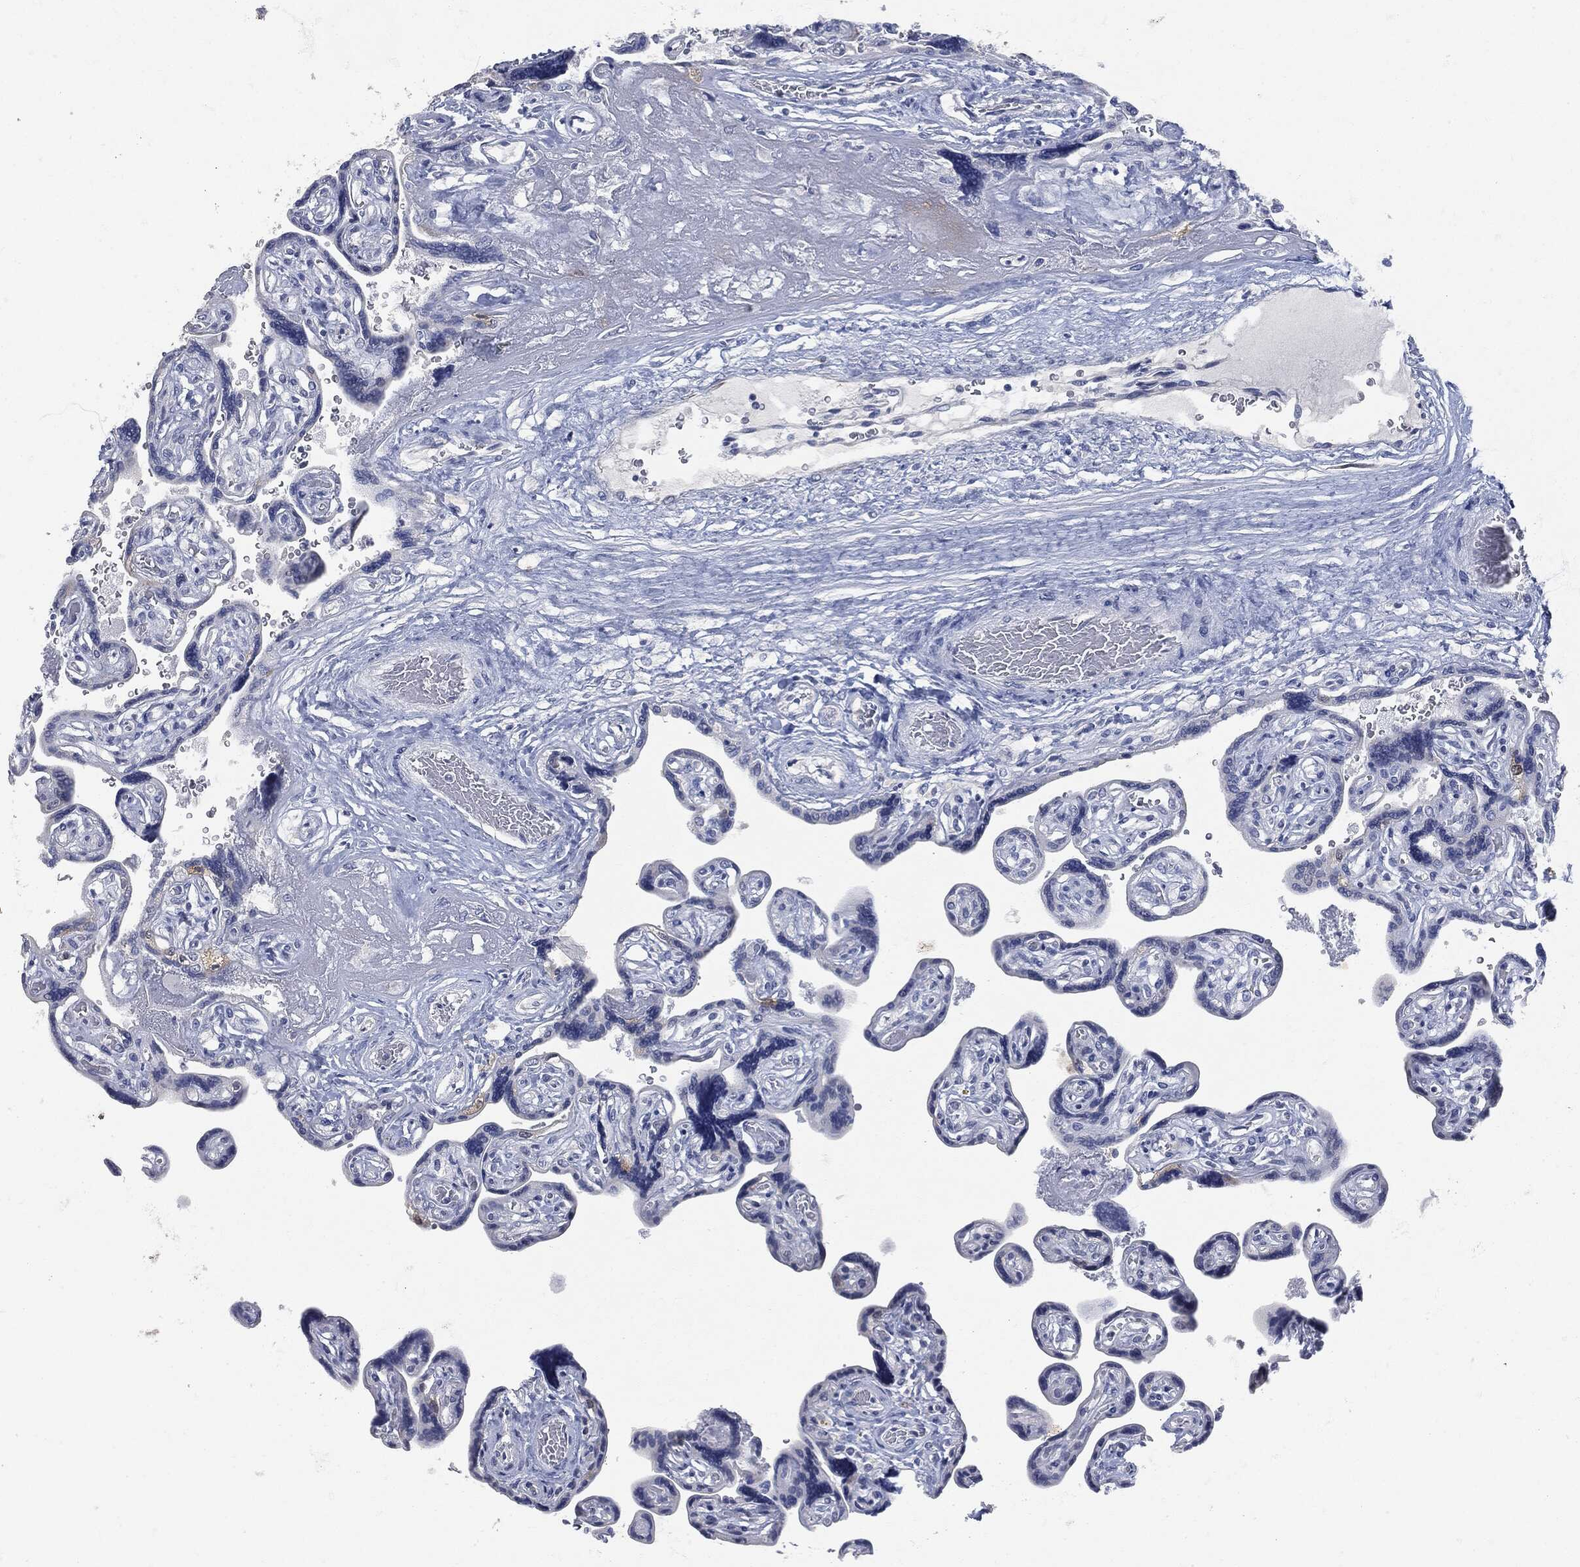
{"staining": {"intensity": "negative", "quantity": "none", "location": "none"}, "tissue": "placenta", "cell_type": "Decidual cells", "image_type": "normal", "snomed": [{"axis": "morphology", "description": "Normal tissue, NOS"}, {"axis": "topography", "description": "Placenta"}], "caption": "This histopathology image is of unremarkable placenta stained with IHC to label a protein in brown with the nuclei are counter-stained blue. There is no expression in decidual cells. (Brightfield microscopy of DAB immunohistochemistry (IHC) at high magnification).", "gene": "UBE2C", "patient": {"sex": "female", "age": 32}}